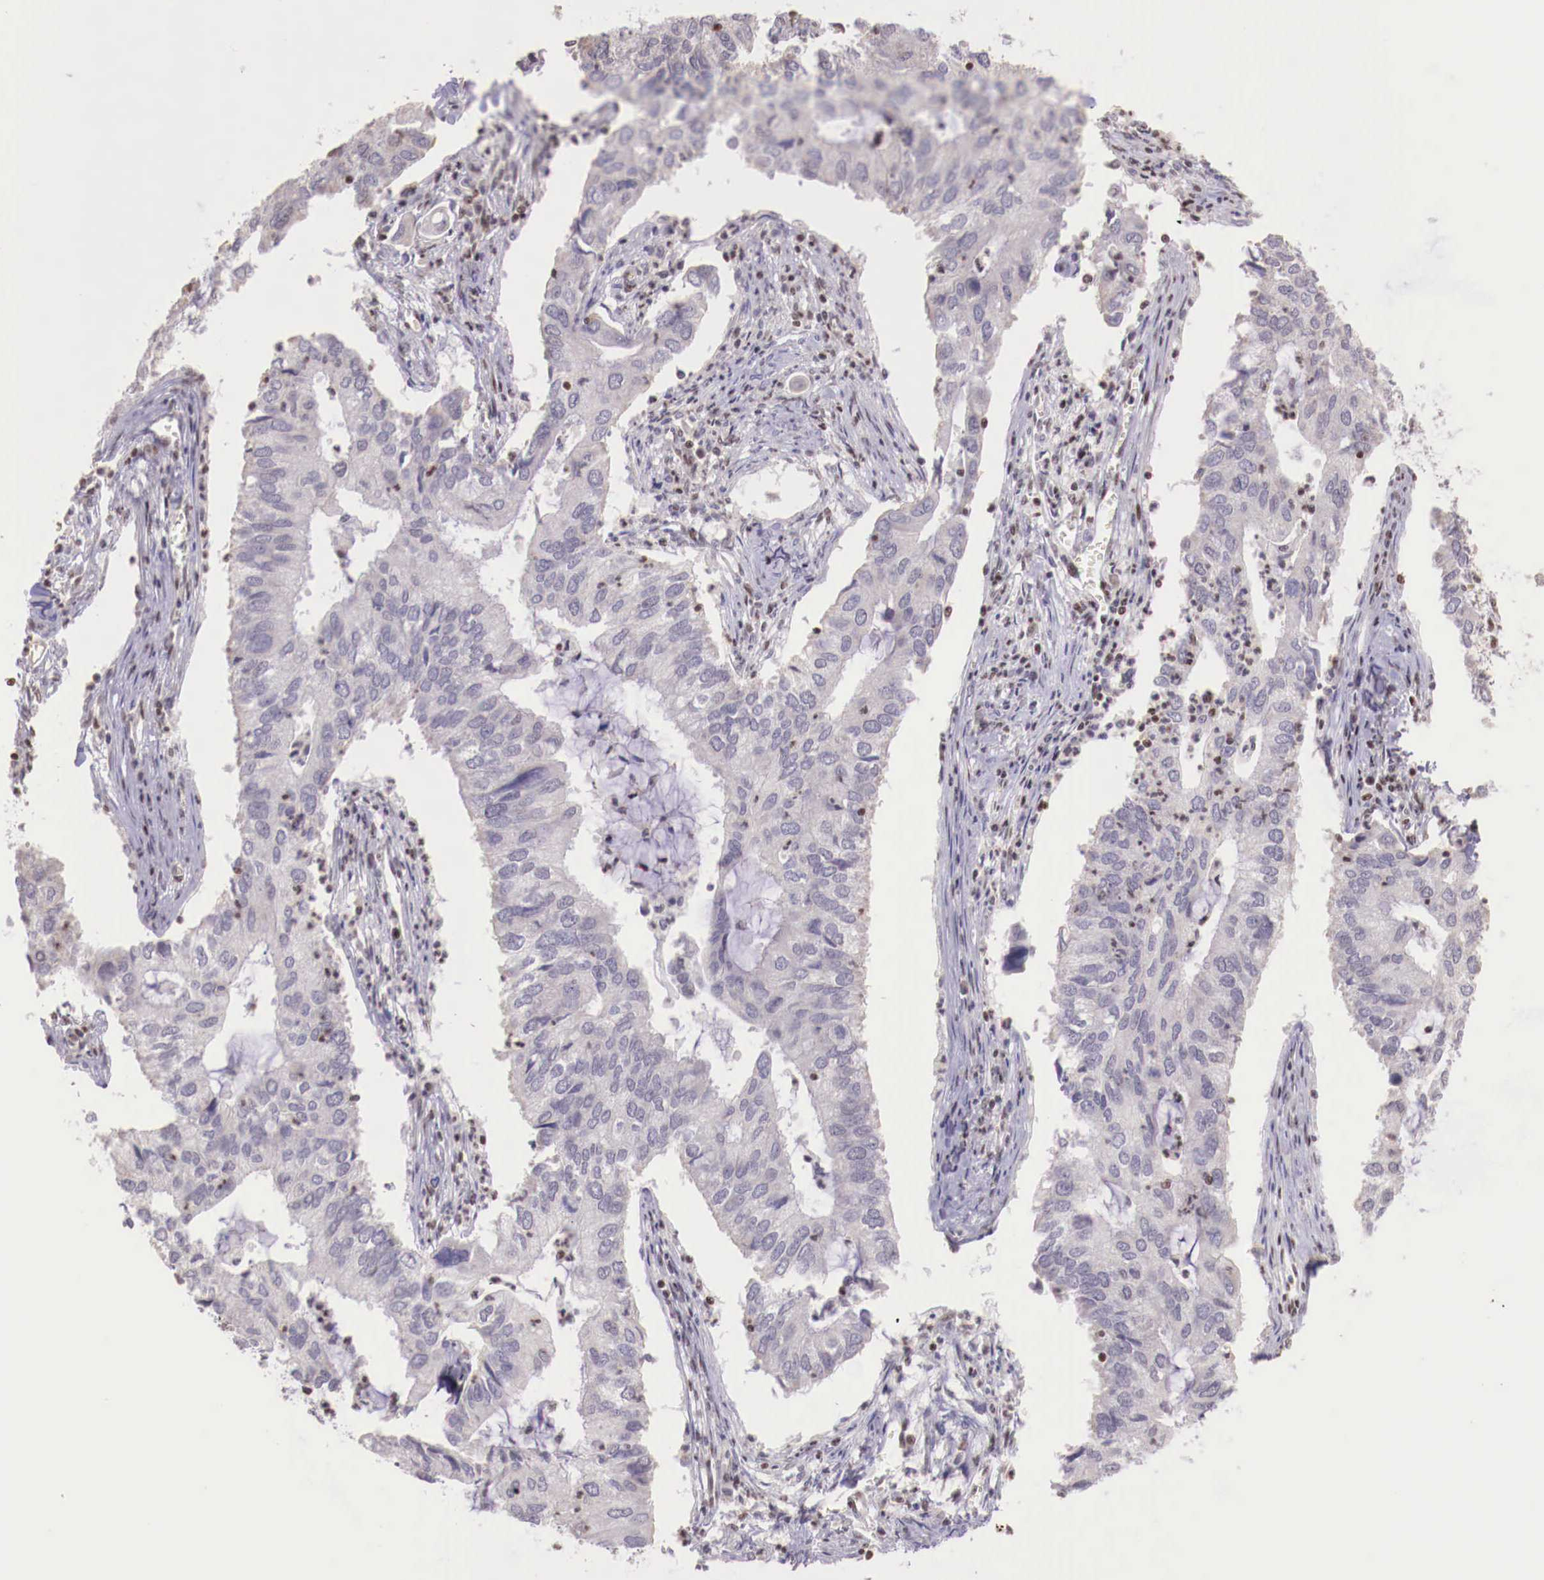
{"staining": {"intensity": "negative", "quantity": "none", "location": "none"}, "tissue": "lung cancer", "cell_type": "Tumor cells", "image_type": "cancer", "snomed": [{"axis": "morphology", "description": "Adenocarcinoma, NOS"}, {"axis": "topography", "description": "Lung"}], "caption": "Lung cancer was stained to show a protein in brown. There is no significant positivity in tumor cells.", "gene": "SP1", "patient": {"sex": "male", "age": 48}}